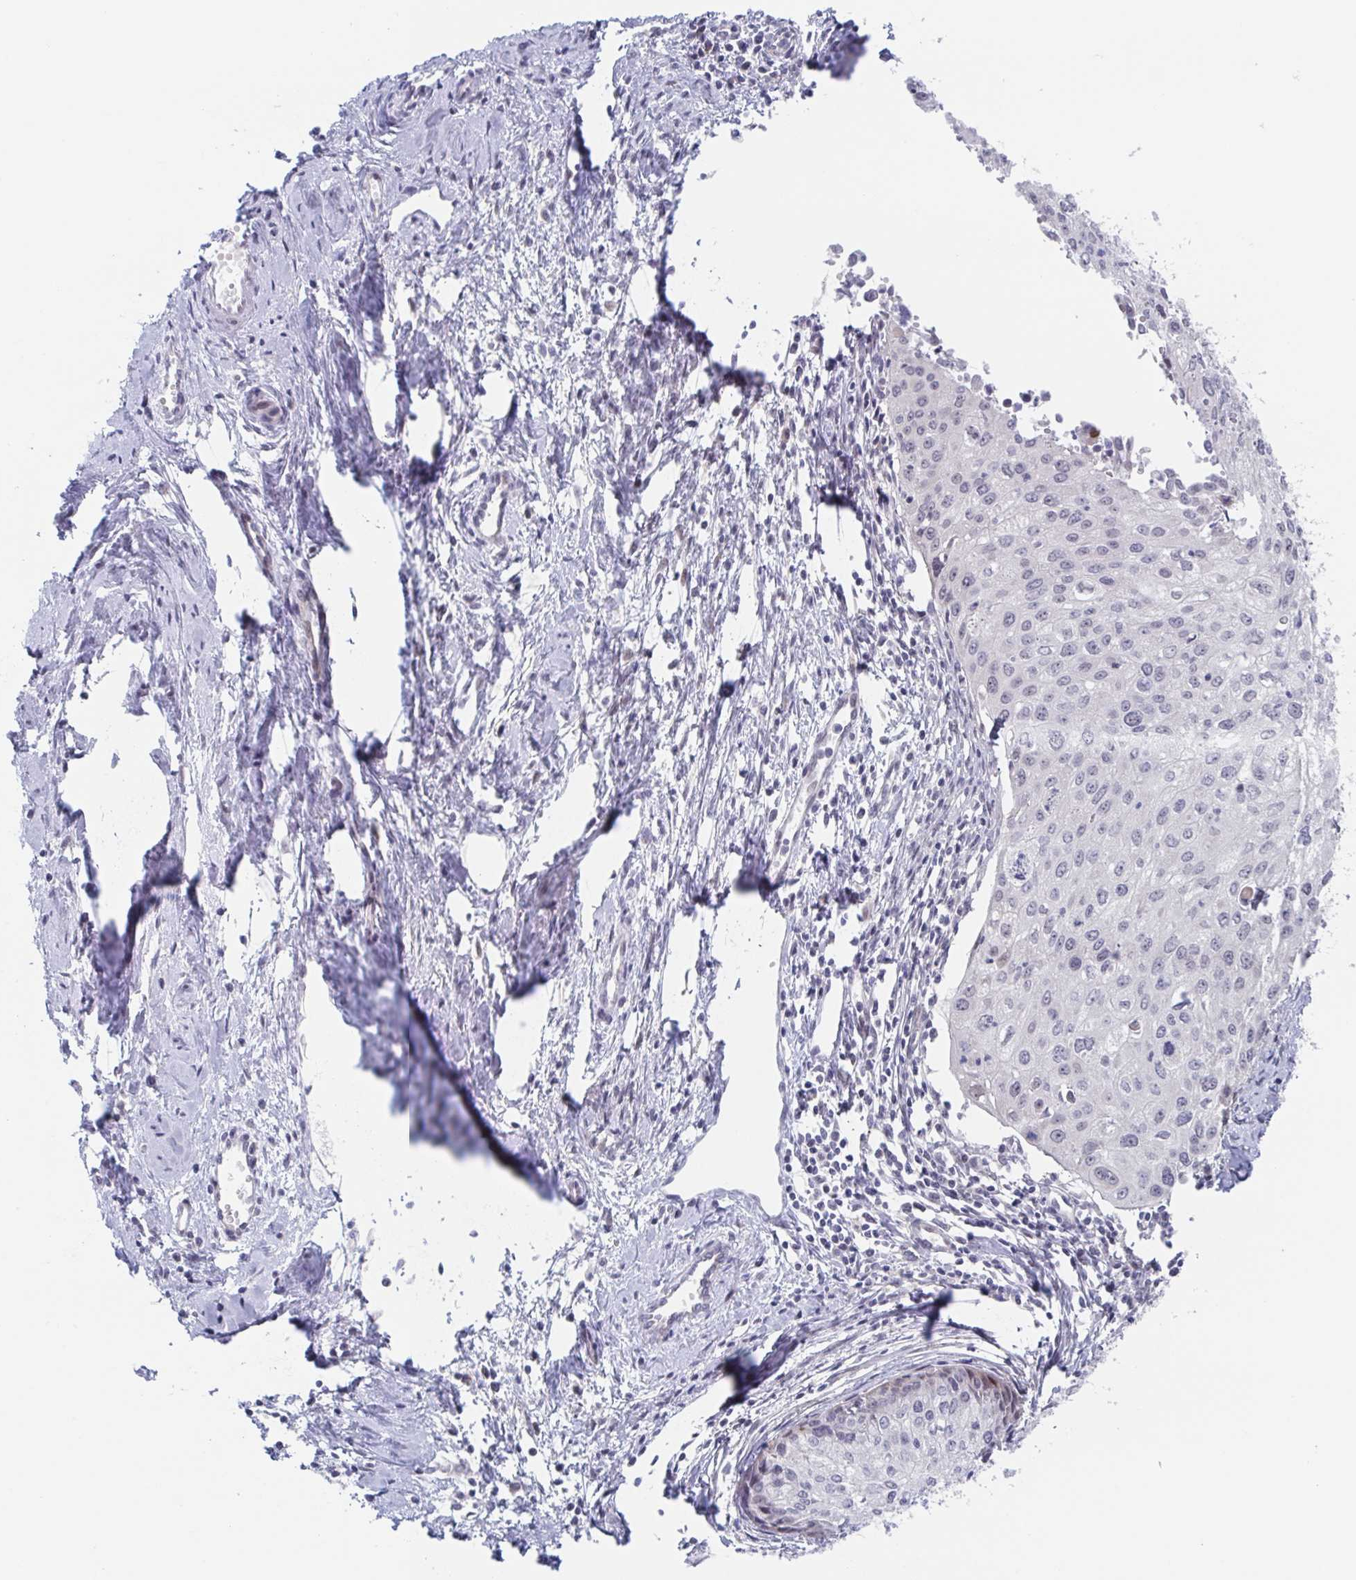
{"staining": {"intensity": "negative", "quantity": "none", "location": "none"}, "tissue": "cervical cancer", "cell_type": "Tumor cells", "image_type": "cancer", "snomed": [{"axis": "morphology", "description": "Squamous cell carcinoma, NOS"}, {"axis": "topography", "description": "Cervix"}], "caption": "An image of human cervical squamous cell carcinoma is negative for staining in tumor cells.", "gene": "POU2F3", "patient": {"sex": "female", "age": 50}}